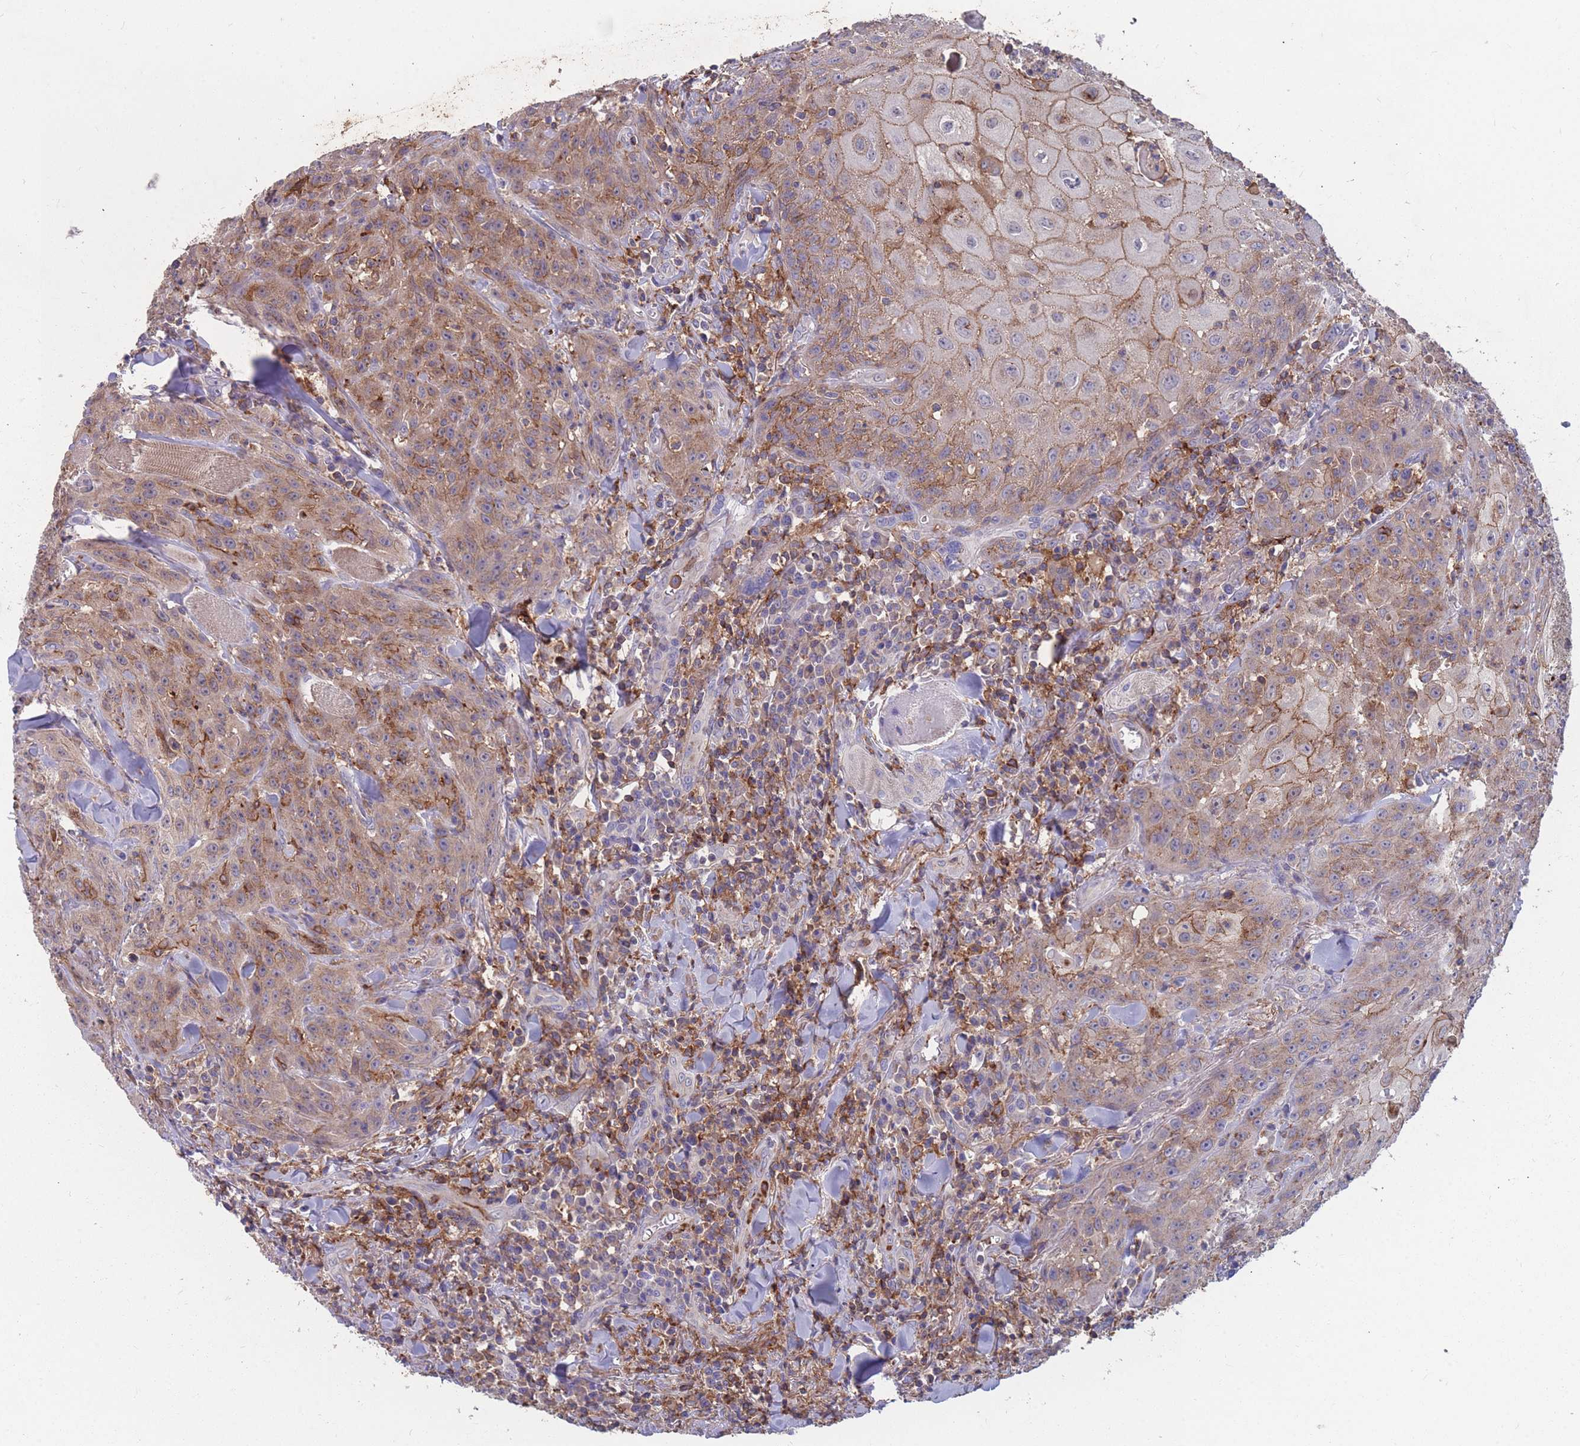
{"staining": {"intensity": "moderate", "quantity": ">75%", "location": "cytoplasmic/membranous"}, "tissue": "head and neck cancer", "cell_type": "Tumor cells", "image_type": "cancer", "snomed": [{"axis": "morphology", "description": "Normal tissue, NOS"}, {"axis": "morphology", "description": "Squamous cell carcinoma, NOS"}, {"axis": "topography", "description": "Oral tissue"}, {"axis": "topography", "description": "Head-Neck"}], "caption": "Moderate cytoplasmic/membranous protein staining is identified in about >75% of tumor cells in head and neck cancer. (Brightfield microscopy of DAB IHC at high magnification).", "gene": "CD33", "patient": {"sex": "female", "age": 70}}